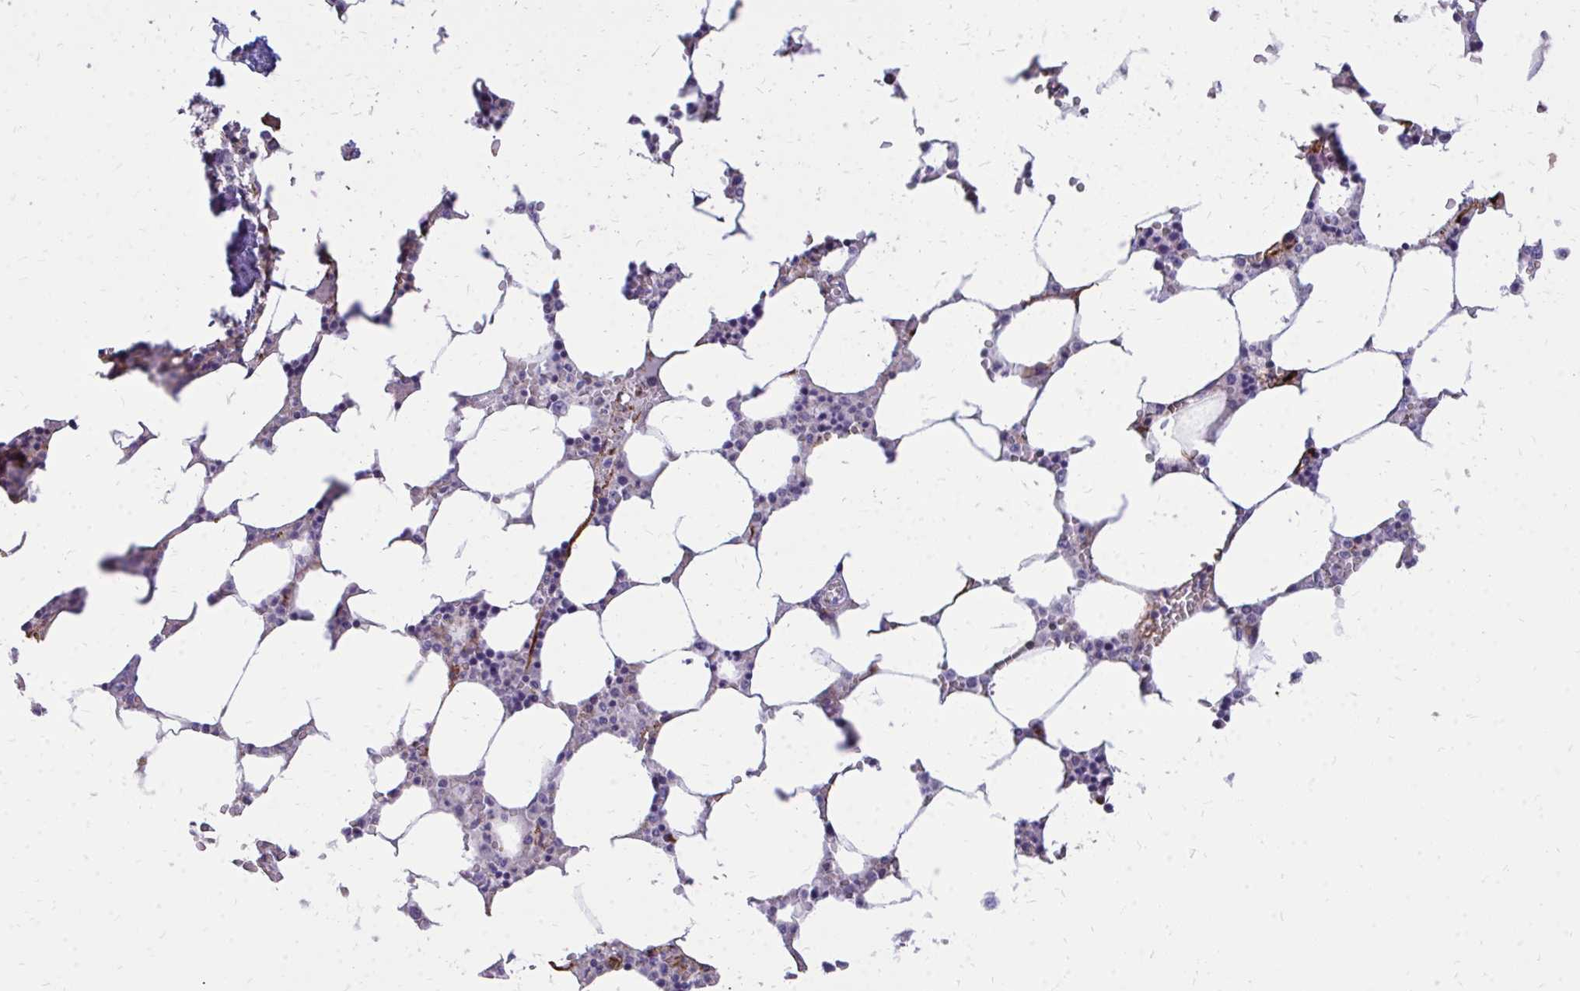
{"staining": {"intensity": "negative", "quantity": "none", "location": "none"}, "tissue": "bone marrow", "cell_type": "Hematopoietic cells", "image_type": "normal", "snomed": [{"axis": "morphology", "description": "Normal tissue, NOS"}, {"axis": "topography", "description": "Bone marrow"}], "caption": "This is an IHC photomicrograph of normal human bone marrow. There is no expression in hematopoietic cells.", "gene": "MARCKSL1", "patient": {"sex": "male", "age": 64}}